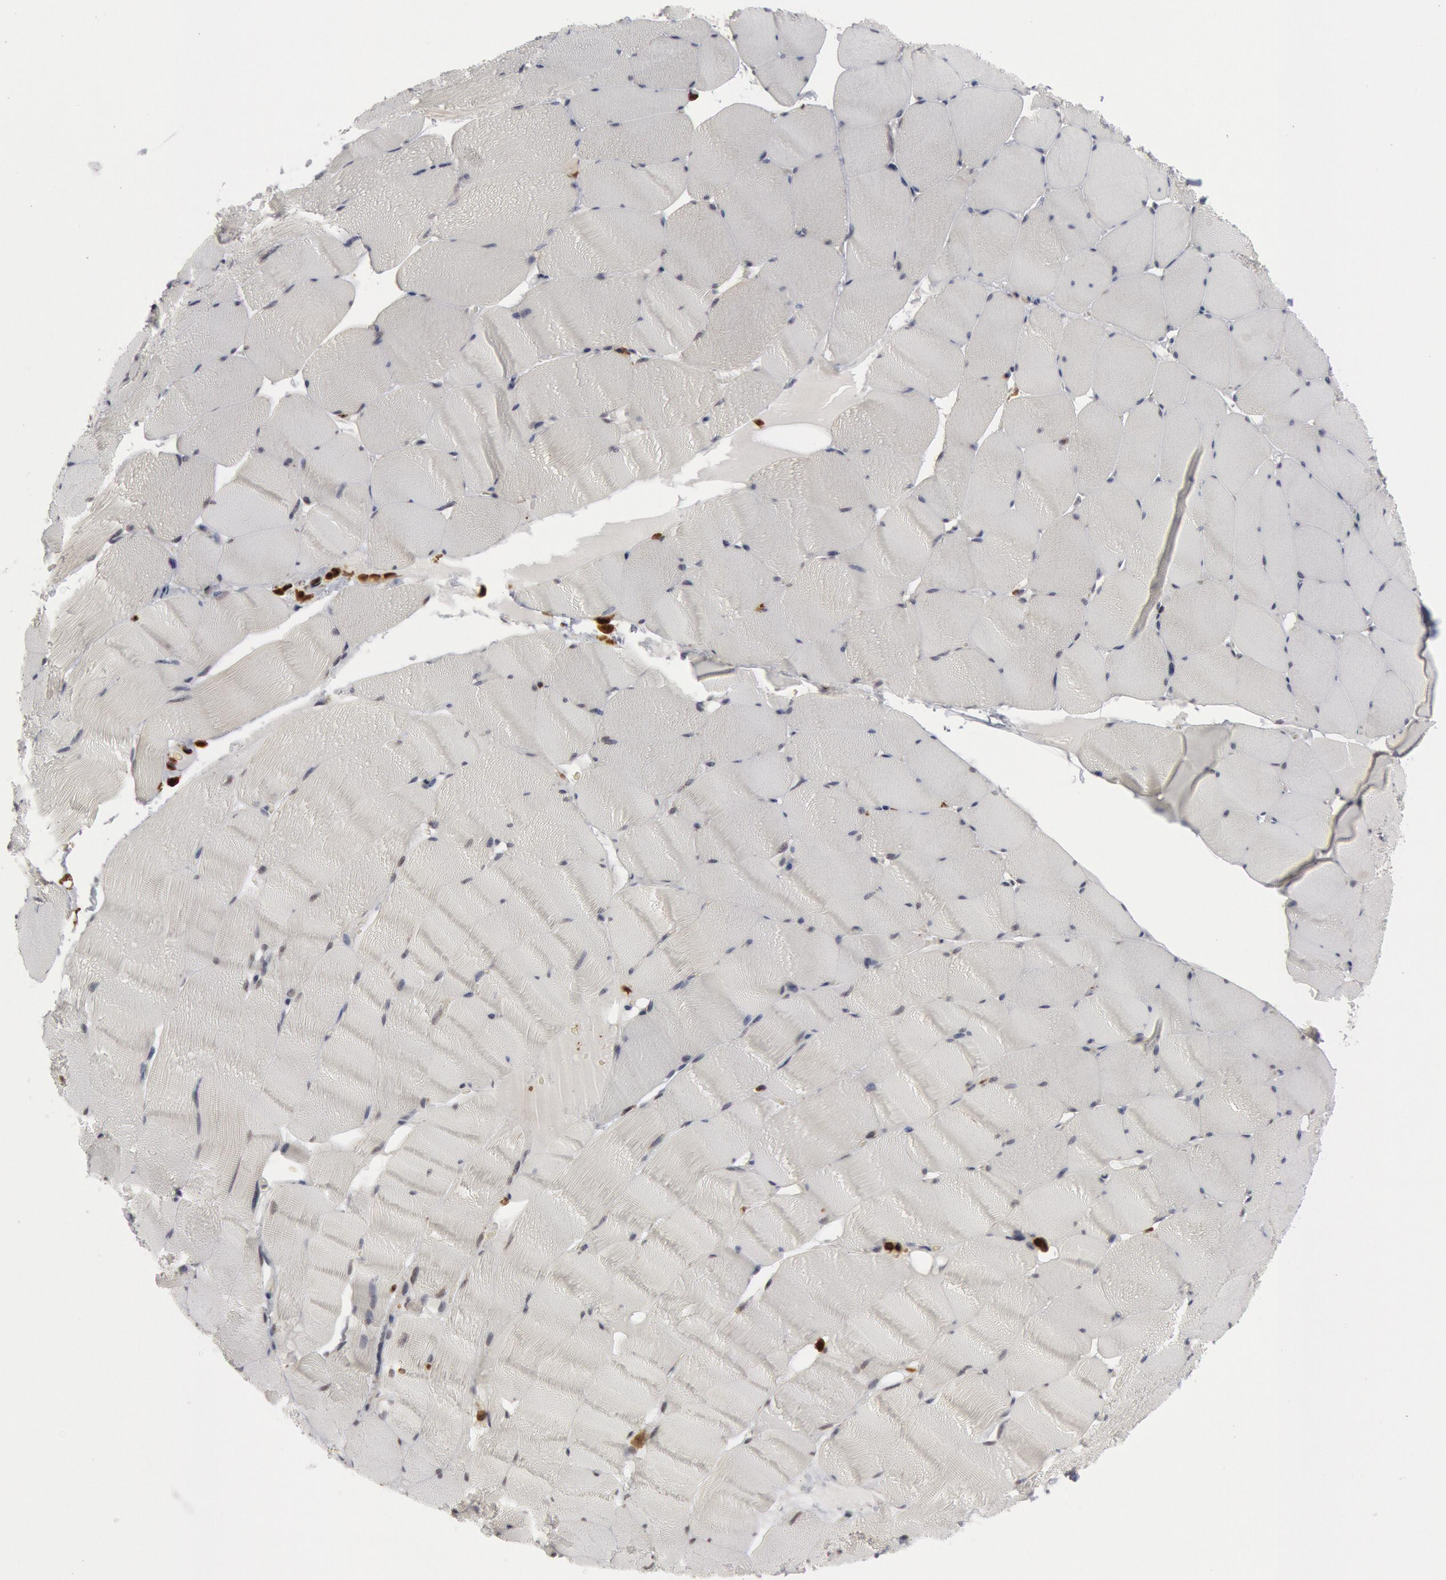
{"staining": {"intensity": "weak", "quantity": "<25%", "location": "nuclear"}, "tissue": "skeletal muscle", "cell_type": "Myocytes", "image_type": "normal", "snomed": [{"axis": "morphology", "description": "Normal tissue, NOS"}, {"axis": "topography", "description": "Skeletal muscle"}], "caption": "An immunohistochemistry (IHC) photomicrograph of benign skeletal muscle is shown. There is no staining in myocytes of skeletal muscle. Brightfield microscopy of immunohistochemistry (IHC) stained with DAB (3,3'-diaminobenzidine) (brown) and hematoxylin (blue), captured at high magnification.", "gene": "PTPN6", "patient": {"sex": "male", "age": 62}}